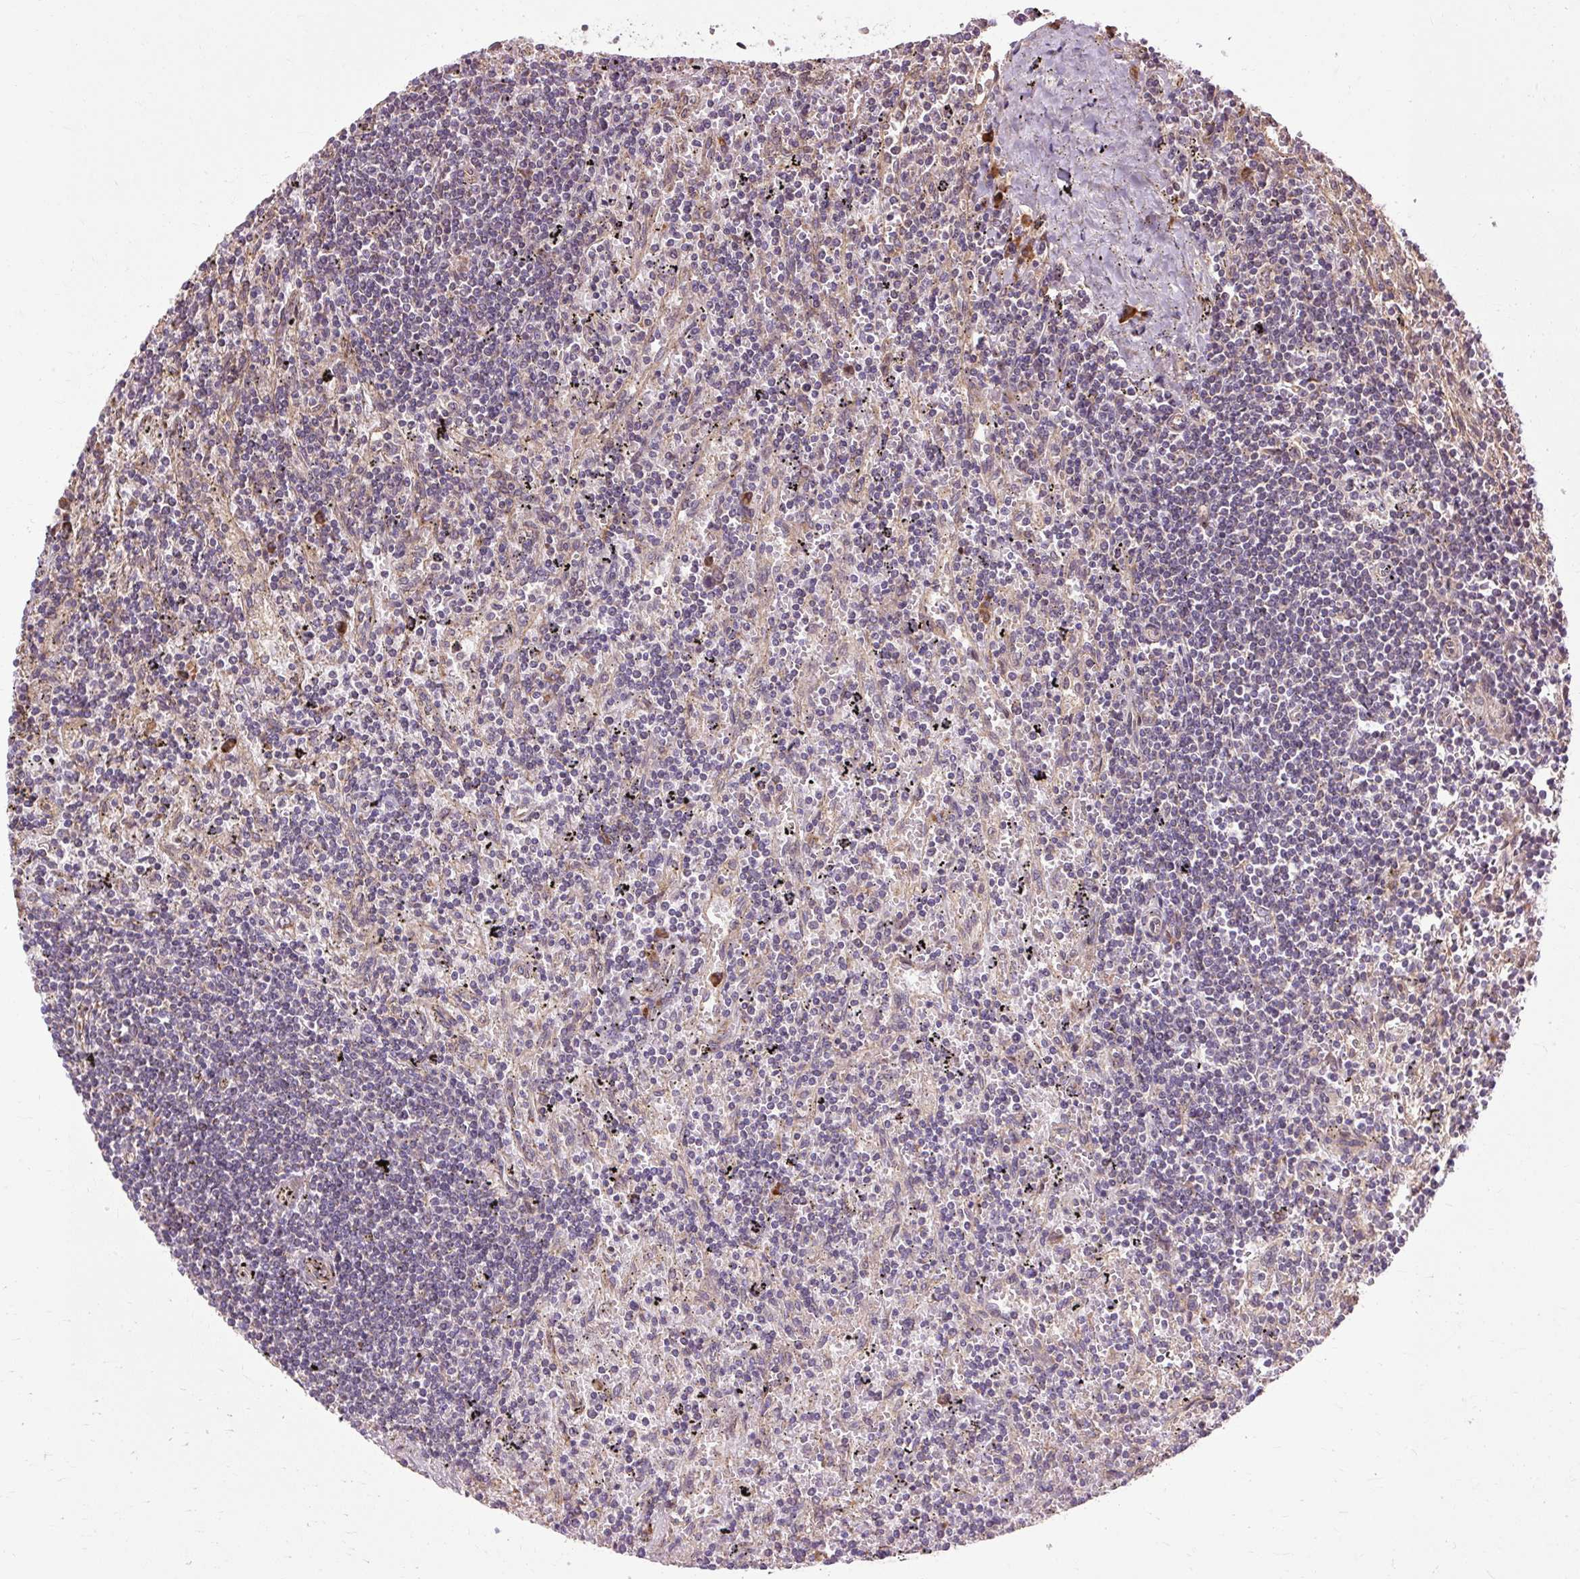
{"staining": {"intensity": "negative", "quantity": "none", "location": "none"}, "tissue": "lymphoma", "cell_type": "Tumor cells", "image_type": "cancer", "snomed": [{"axis": "morphology", "description": "Malignant lymphoma, non-Hodgkin's type, Low grade"}, {"axis": "topography", "description": "Spleen"}], "caption": "This is an immunohistochemistry (IHC) photomicrograph of human lymphoma. There is no staining in tumor cells.", "gene": "FLRT1", "patient": {"sex": "male", "age": 76}}